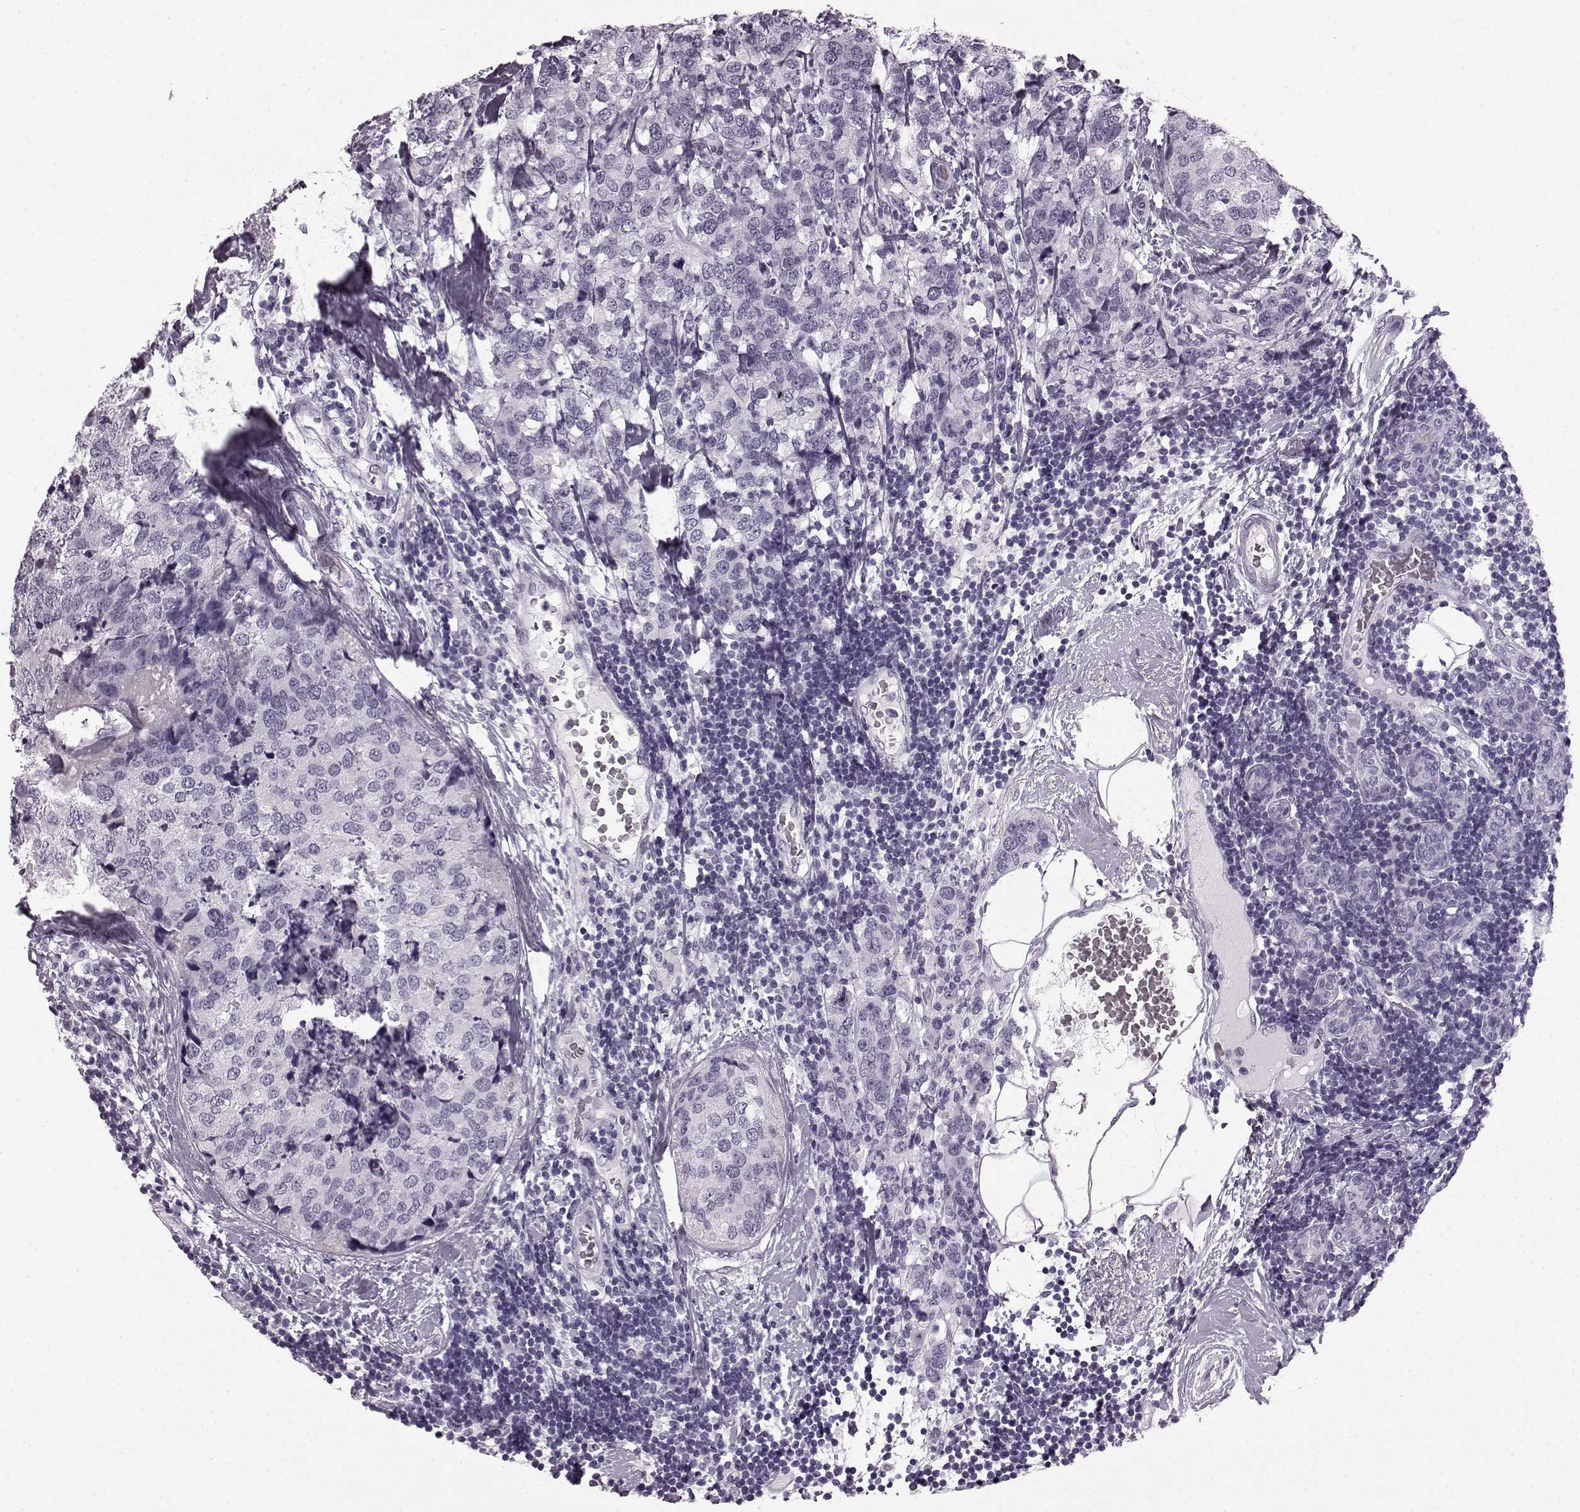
{"staining": {"intensity": "negative", "quantity": "none", "location": "none"}, "tissue": "breast cancer", "cell_type": "Tumor cells", "image_type": "cancer", "snomed": [{"axis": "morphology", "description": "Lobular carcinoma"}, {"axis": "topography", "description": "Breast"}], "caption": "Protein analysis of breast lobular carcinoma shows no significant staining in tumor cells.", "gene": "AIPL1", "patient": {"sex": "female", "age": 59}}